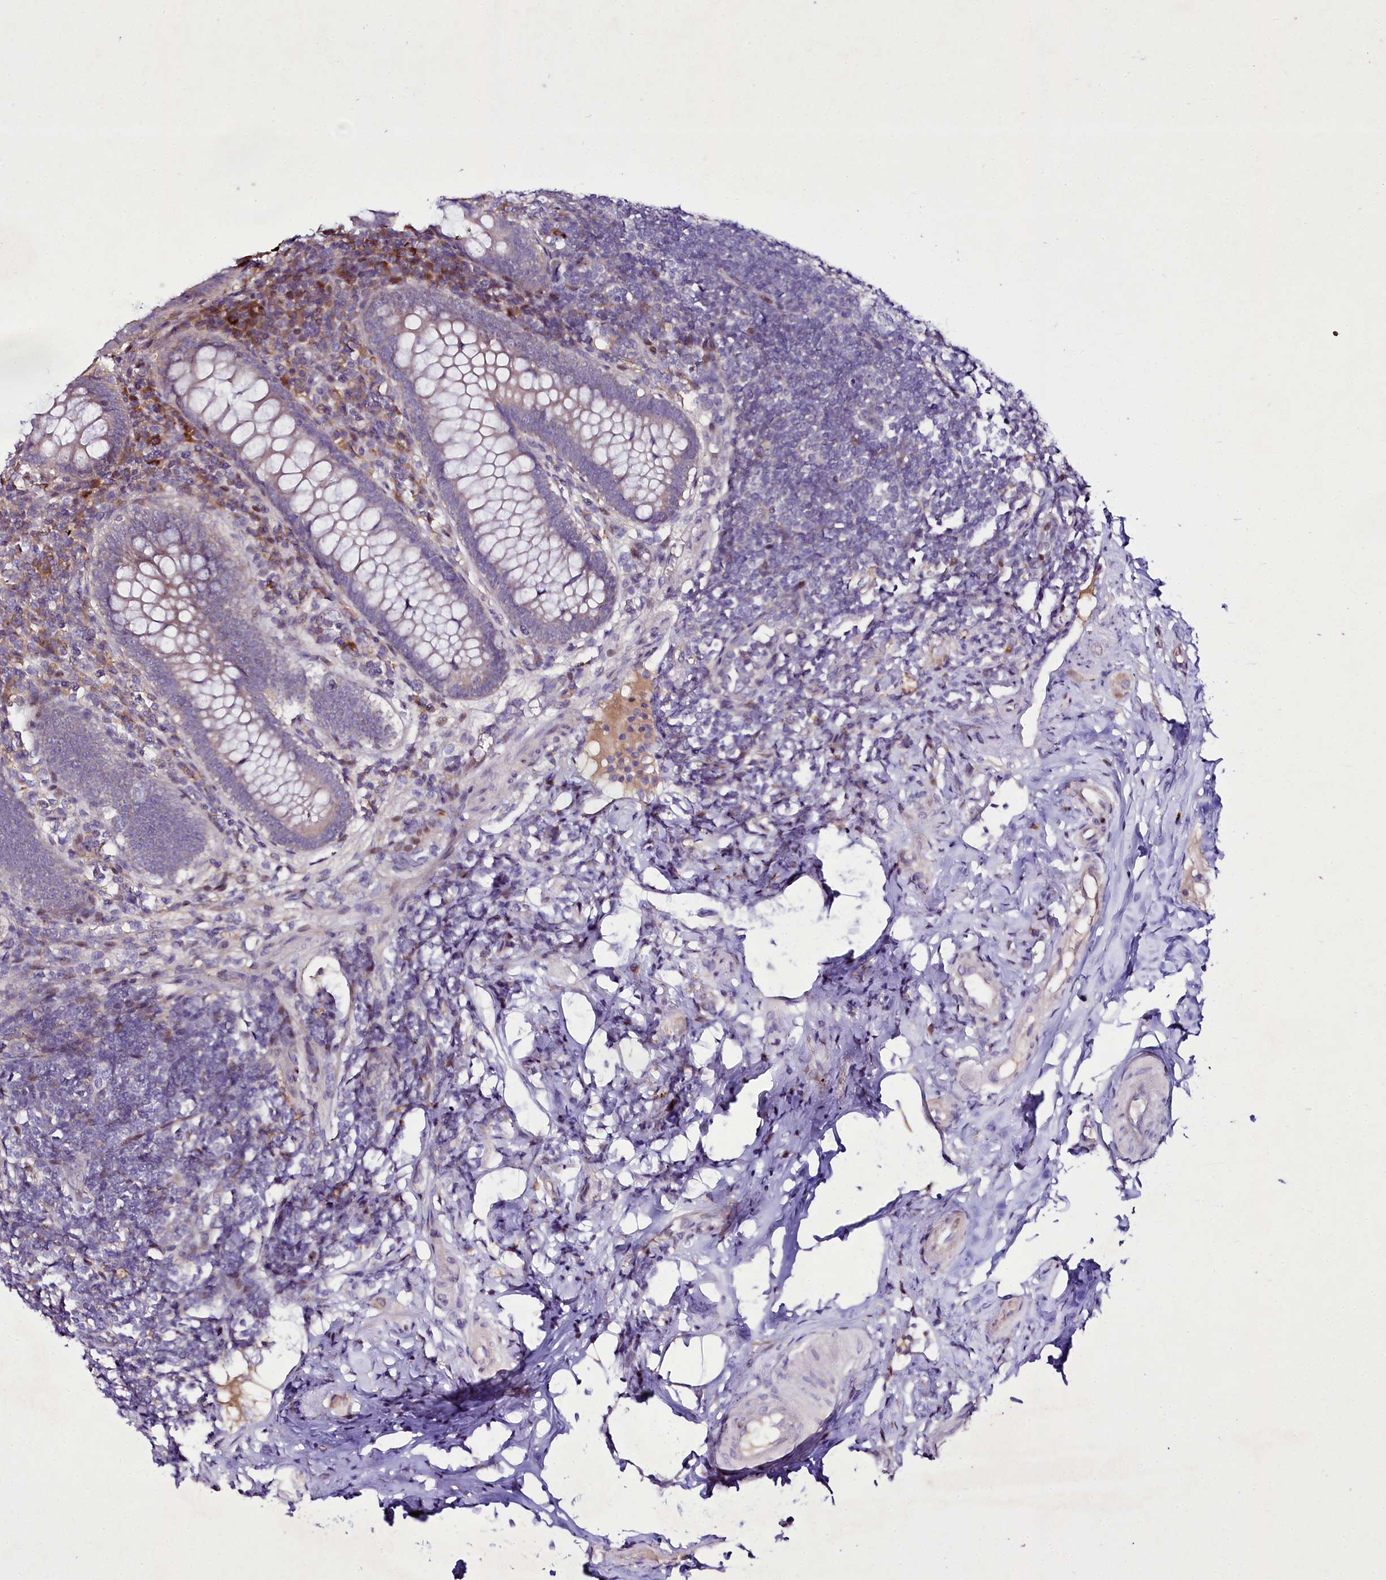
{"staining": {"intensity": "weak", "quantity": "<25%", "location": "cytoplasmic/membranous"}, "tissue": "appendix", "cell_type": "Glandular cells", "image_type": "normal", "snomed": [{"axis": "morphology", "description": "Normal tissue, NOS"}, {"axis": "topography", "description": "Appendix"}], "caption": "The immunohistochemistry micrograph has no significant positivity in glandular cells of appendix.", "gene": "ZC3H12C", "patient": {"sex": "female", "age": 33}}